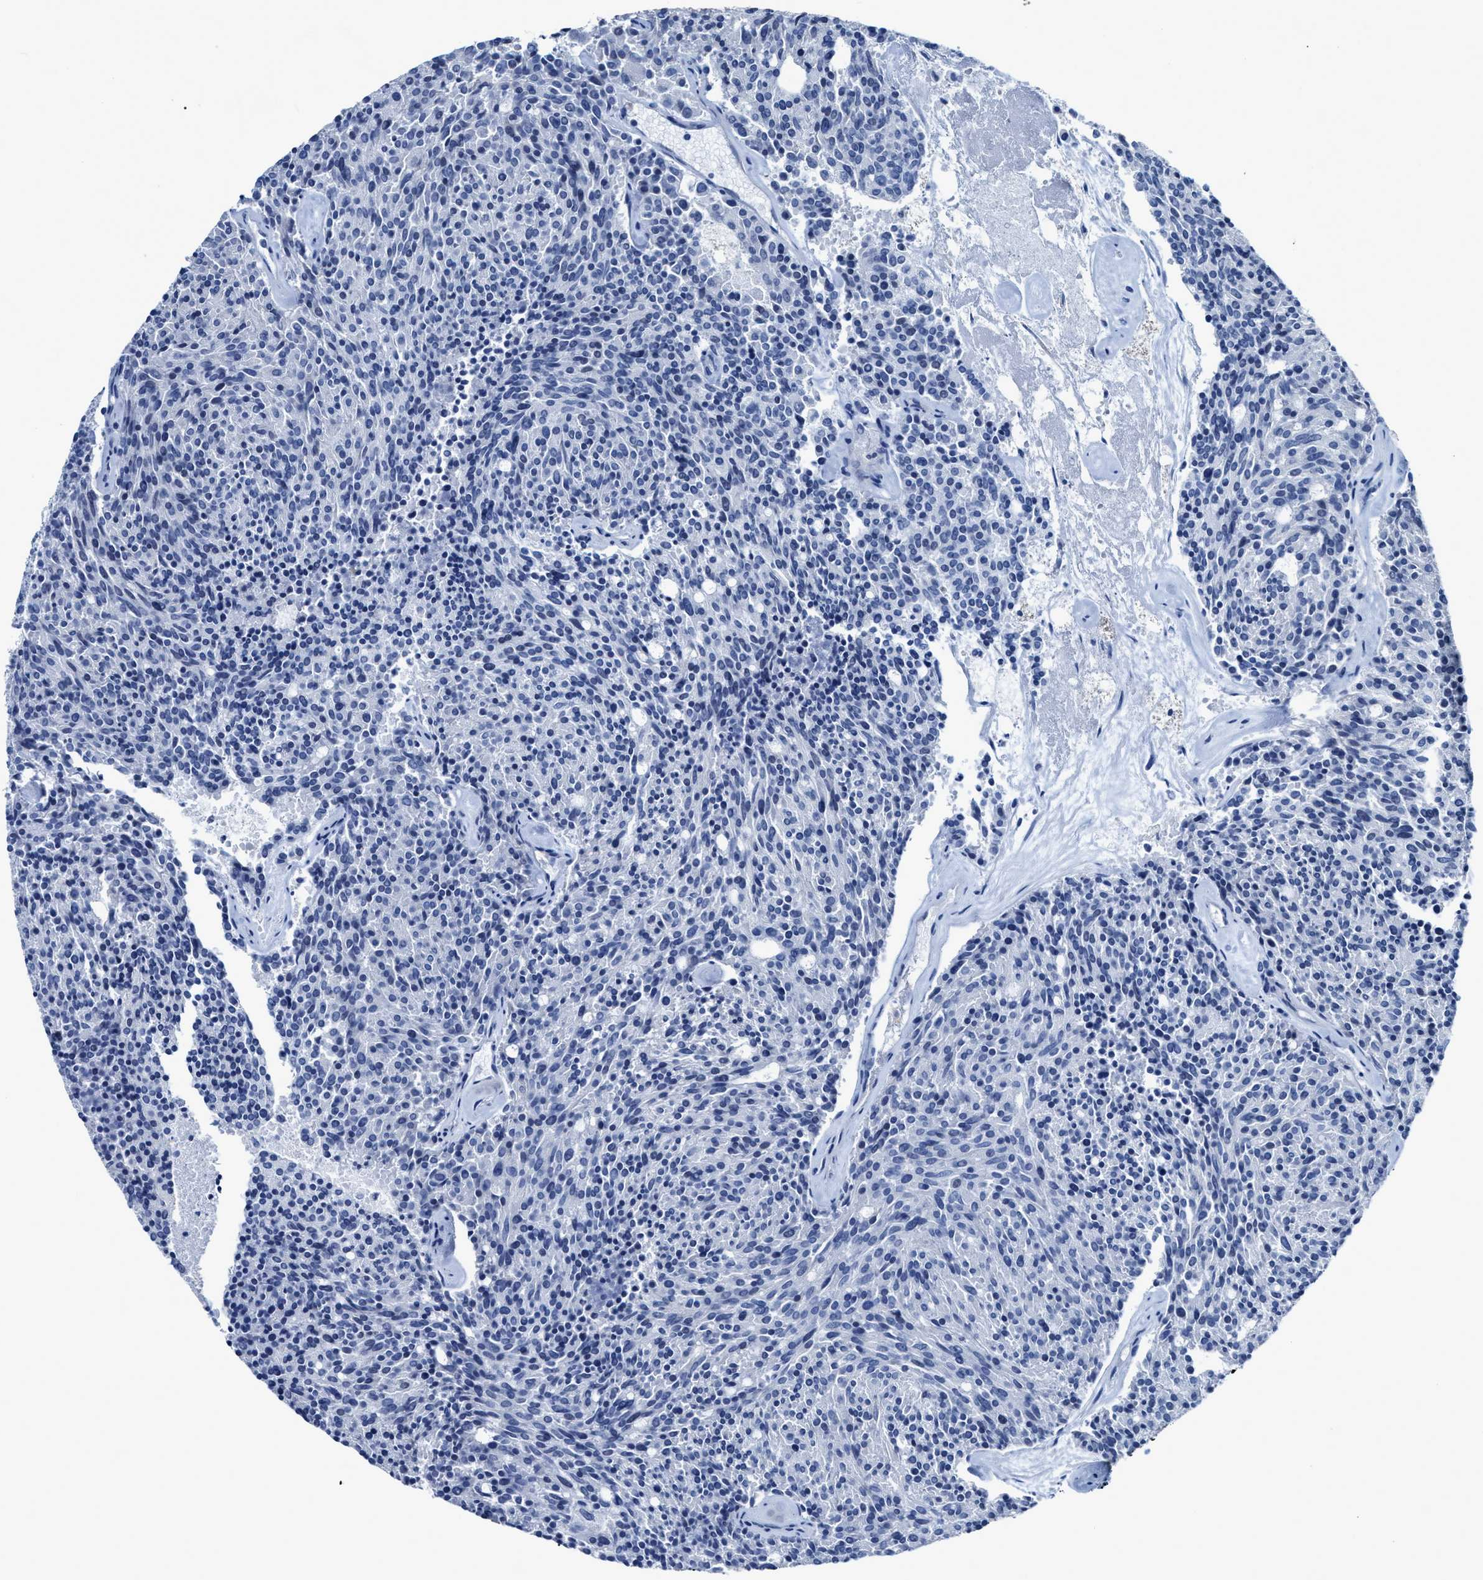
{"staining": {"intensity": "negative", "quantity": "none", "location": "none"}, "tissue": "carcinoid", "cell_type": "Tumor cells", "image_type": "cancer", "snomed": [{"axis": "morphology", "description": "Carcinoid, malignant, NOS"}, {"axis": "topography", "description": "Pancreas"}], "caption": "Image shows no protein positivity in tumor cells of malignant carcinoid tissue.", "gene": "CEACAM5", "patient": {"sex": "female", "age": 54}}